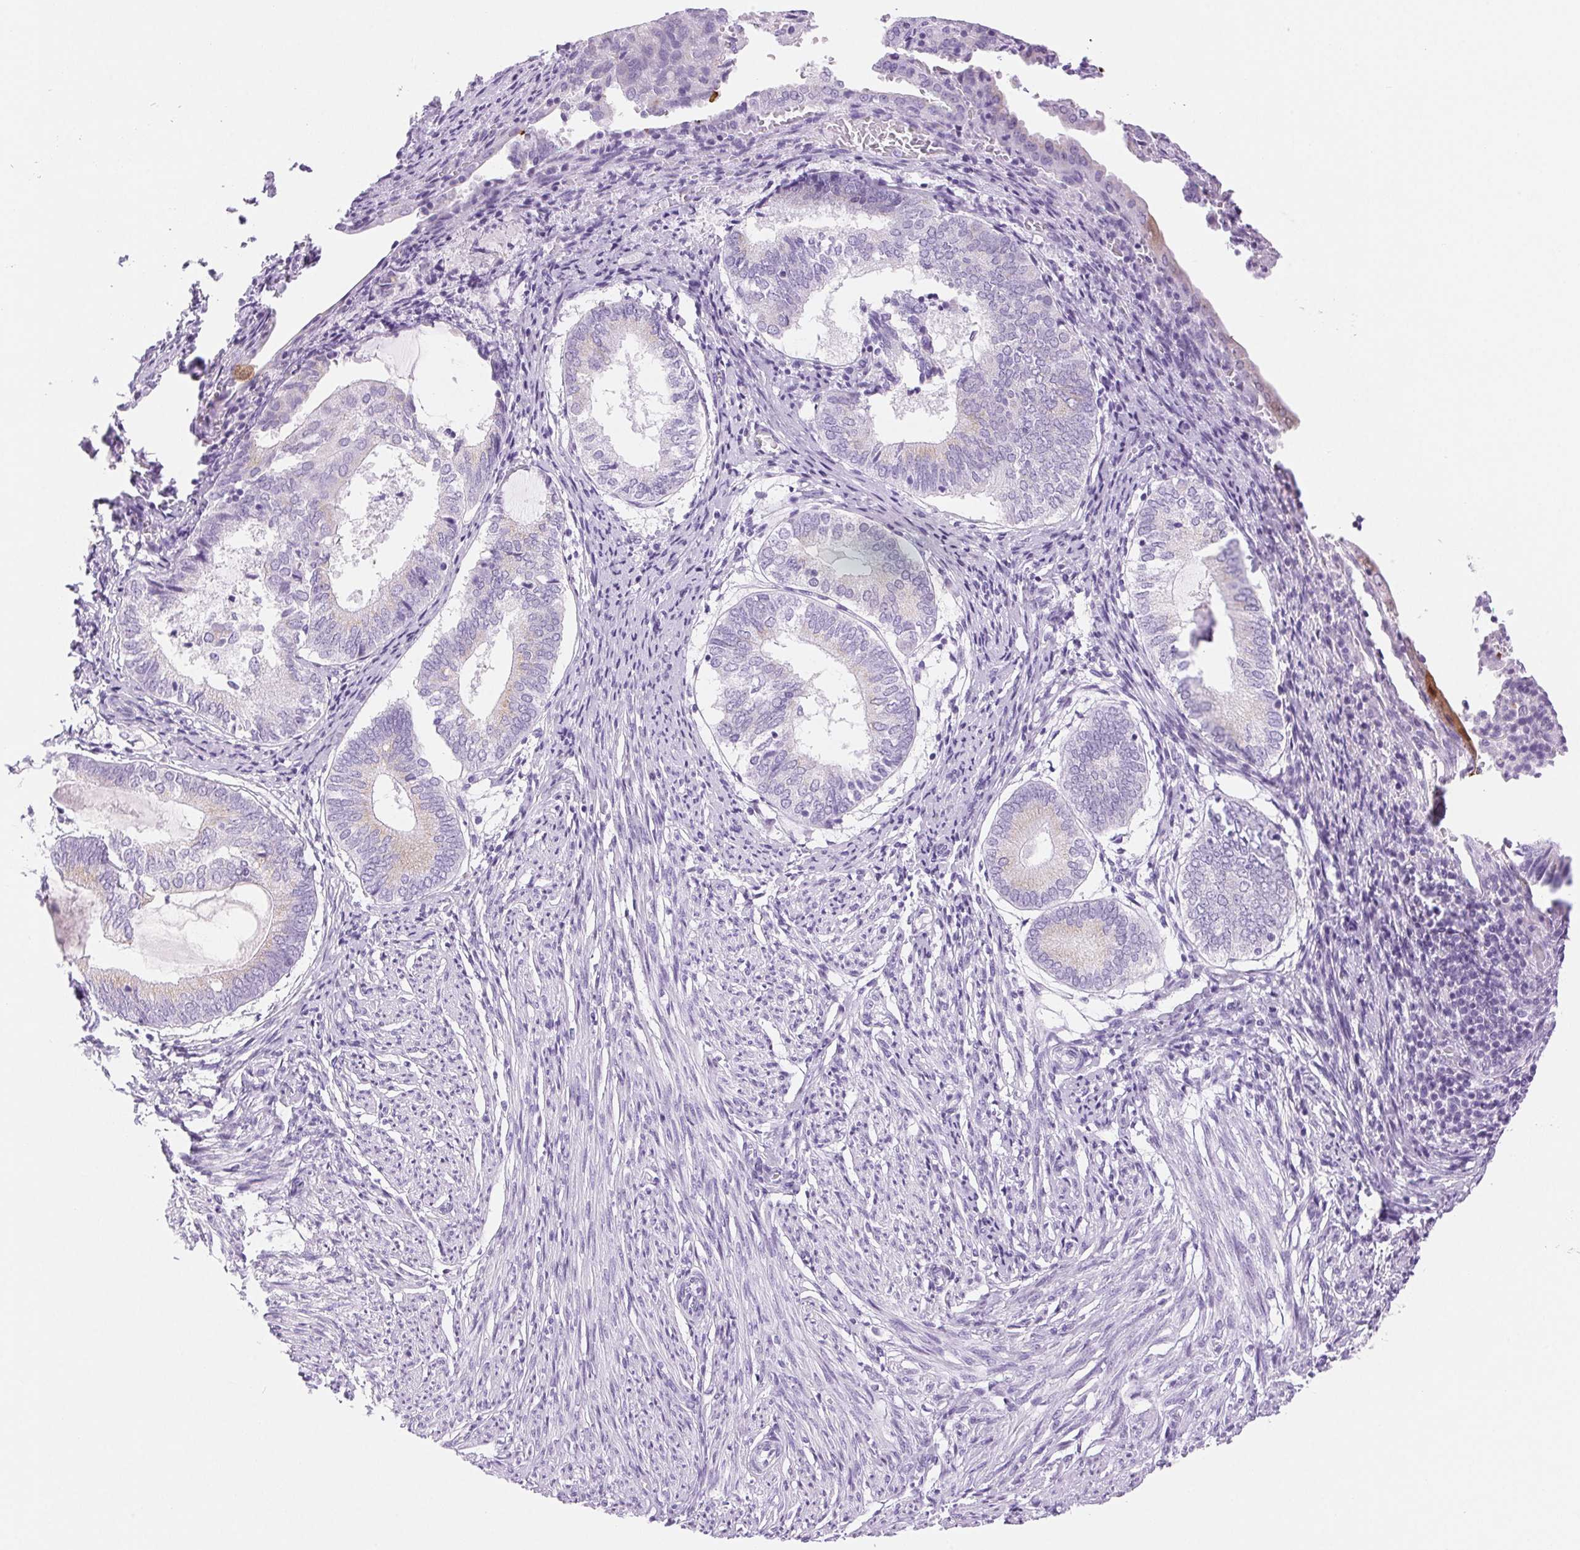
{"staining": {"intensity": "negative", "quantity": "none", "location": "none"}, "tissue": "endometrium", "cell_type": "Cells in endometrial stroma", "image_type": "normal", "snomed": [{"axis": "morphology", "description": "Normal tissue, NOS"}, {"axis": "topography", "description": "Endometrium"}], "caption": "High magnification brightfield microscopy of benign endometrium stained with DAB (3,3'-diaminobenzidine) (brown) and counterstained with hematoxylin (blue): cells in endometrial stroma show no significant staining. (Brightfield microscopy of DAB (3,3'-diaminobenzidine) IHC at high magnification).", "gene": "SERPINB3", "patient": {"sex": "female", "age": 50}}